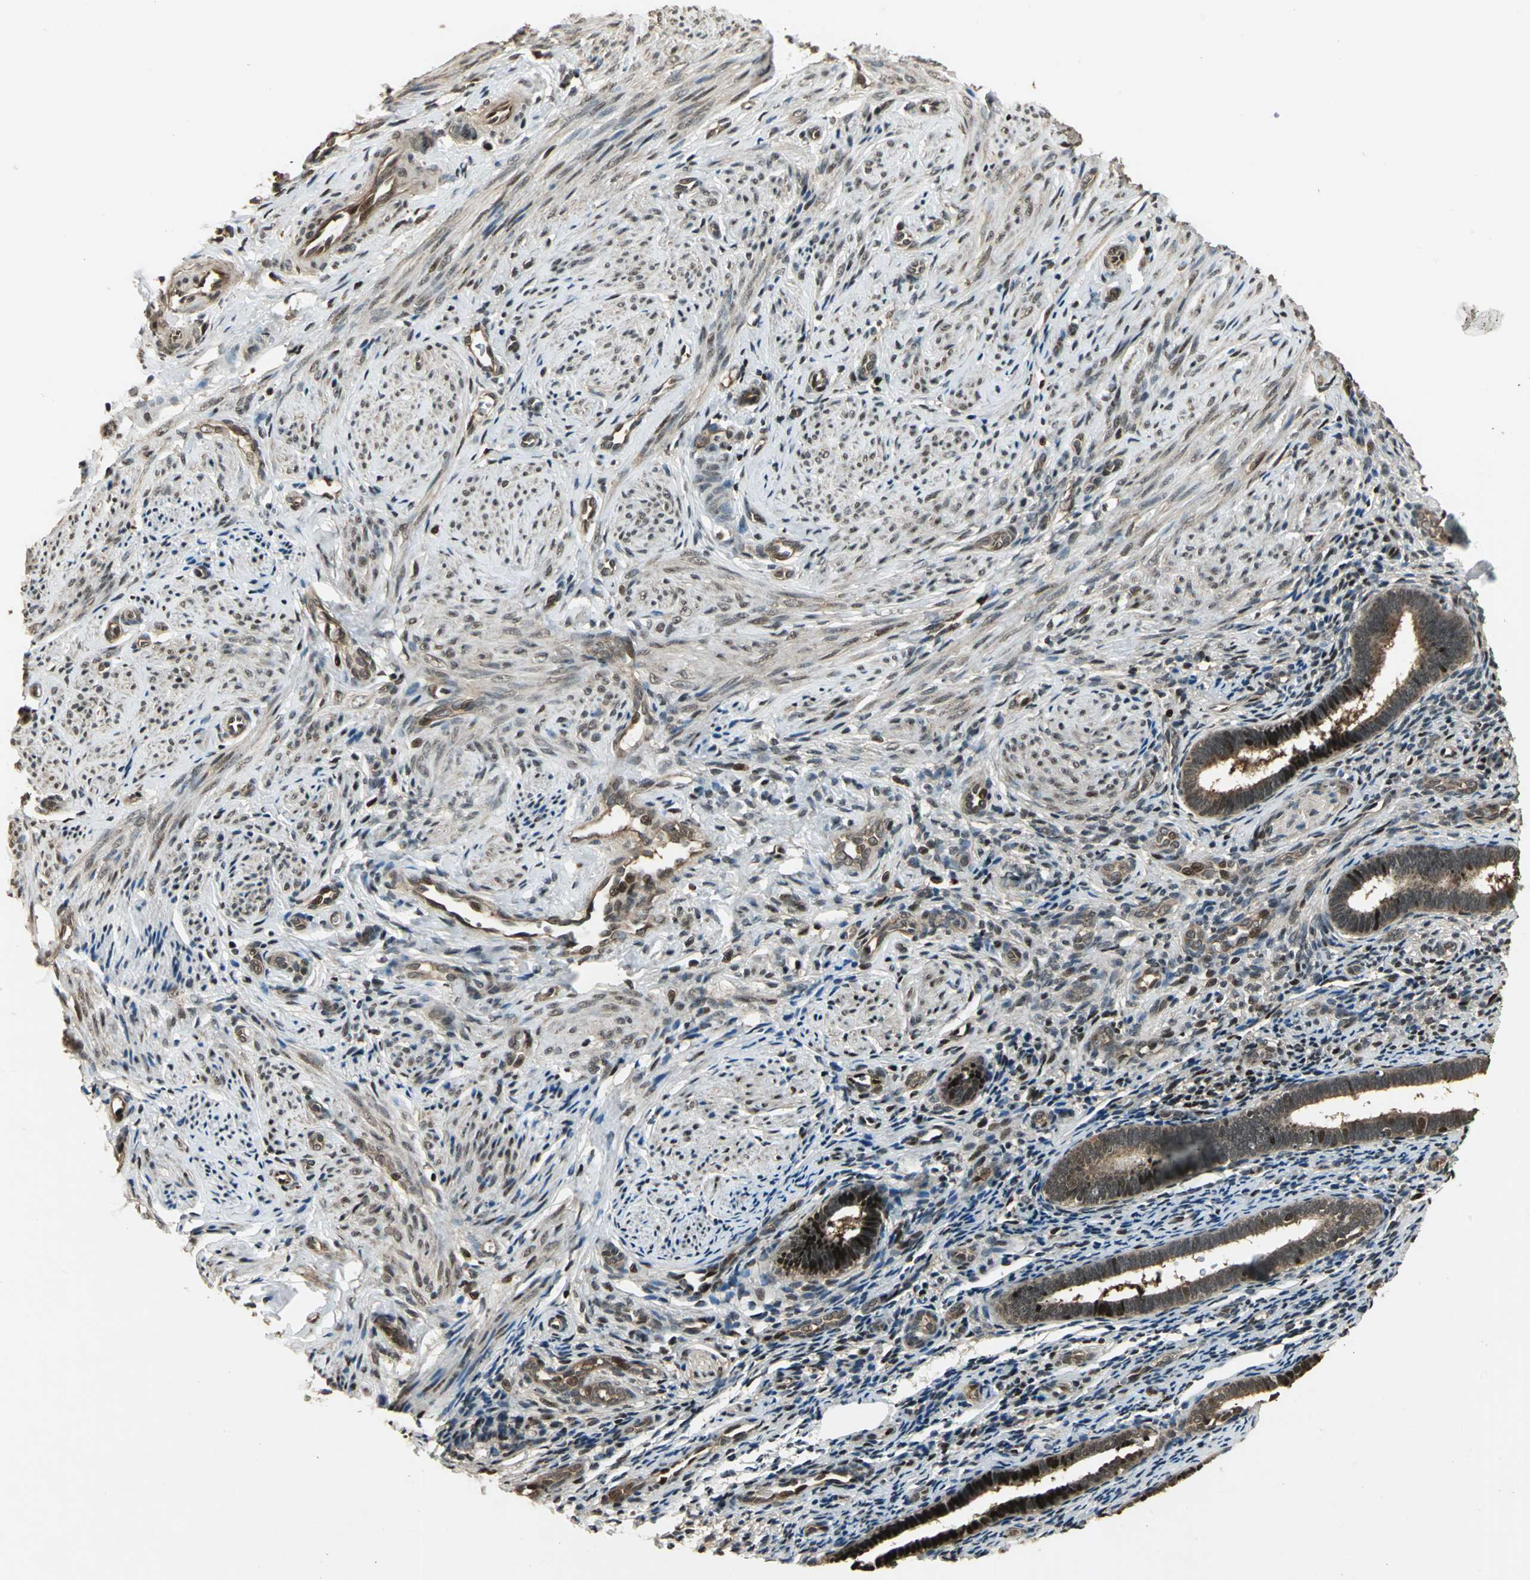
{"staining": {"intensity": "weak", "quantity": "25%-75%", "location": "cytoplasmic/membranous,nuclear"}, "tissue": "endometrium", "cell_type": "Cells in endometrial stroma", "image_type": "normal", "snomed": [{"axis": "morphology", "description": "Normal tissue, NOS"}, {"axis": "topography", "description": "Endometrium"}], "caption": "A high-resolution micrograph shows immunohistochemistry staining of normal endometrium, which displays weak cytoplasmic/membranous,nuclear positivity in approximately 25%-75% of cells in endometrial stroma.", "gene": "PSMC3", "patient": {"sex": "female", "age": 27}}